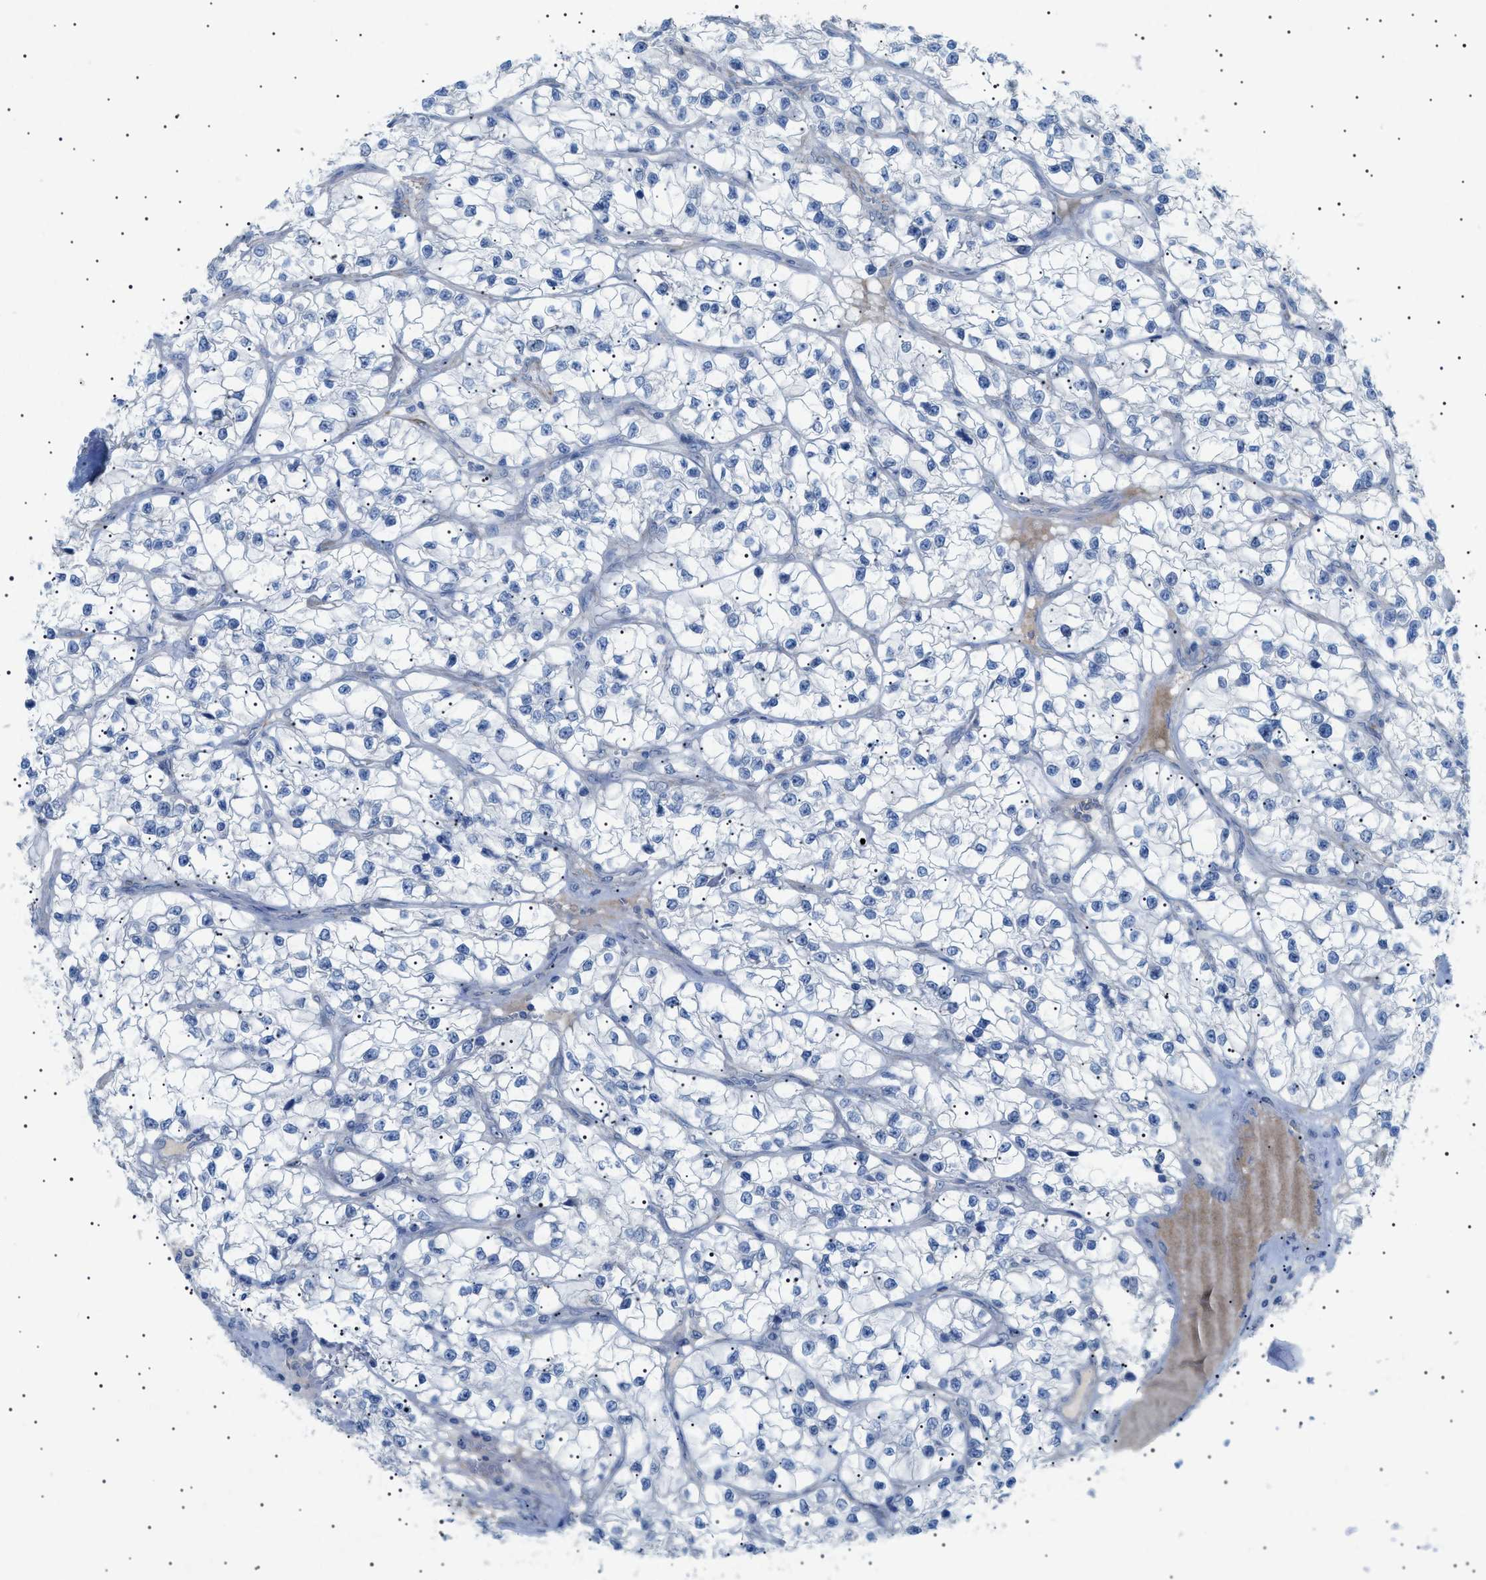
{"staining": {"intensity": "negative", "quantity": "none", "location": "none"}, "tissue": "renal cancer", "cell_type": "Tumor cells", "image_type": "cancer", "snomed": [{"axis": "morphology", "description": "Adenocarcinoma, NOS"}, {"axis": "topography", "description": "Kidney"}], "caption": "Photomicrograph shows no protein positivity in tumor cells of adenocarcinoma (renal) tissue.", "gene": "ADAMTS1", "patient": {"sex": "female", "age": 57}}